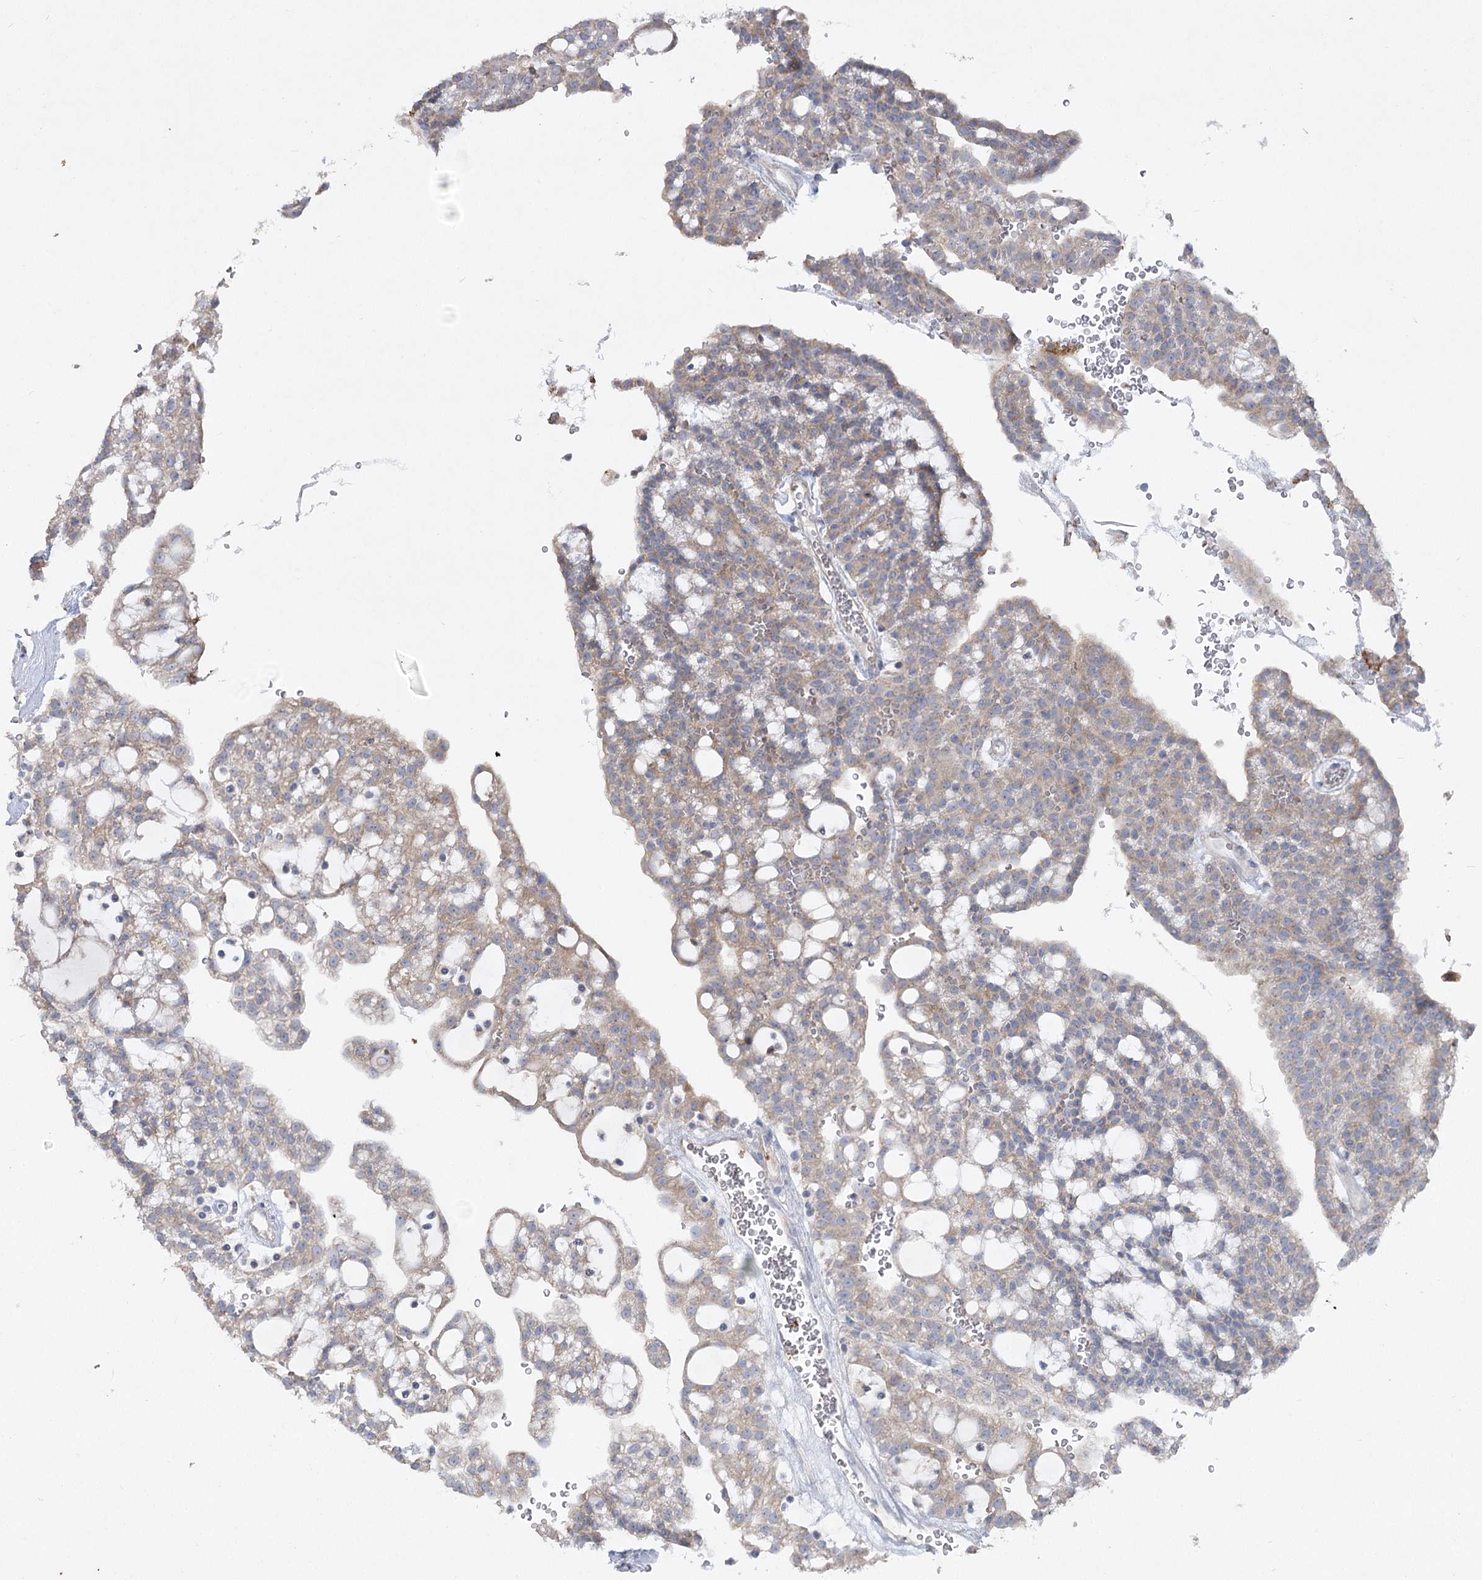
{"staining": {"intensity": "weak", "quantity": ">75%", "location": "cytoplasmic/membranous"}, "tissue": "renal cancer", "cell_type": "Tumor cells", "image_type": "cancer", "snomed": [{"axis": "morphology", "description": "Adenocarcinoma, NOS"}, {"axis": "topography", "description": "Kidney"}], "caption": "A brown stain shows weak cytoplasmic/membranous positivity of a protein in renal cancer tumor cells.", "gene": "TMEM187", "patient": {"sex": "male", "age": 63}}